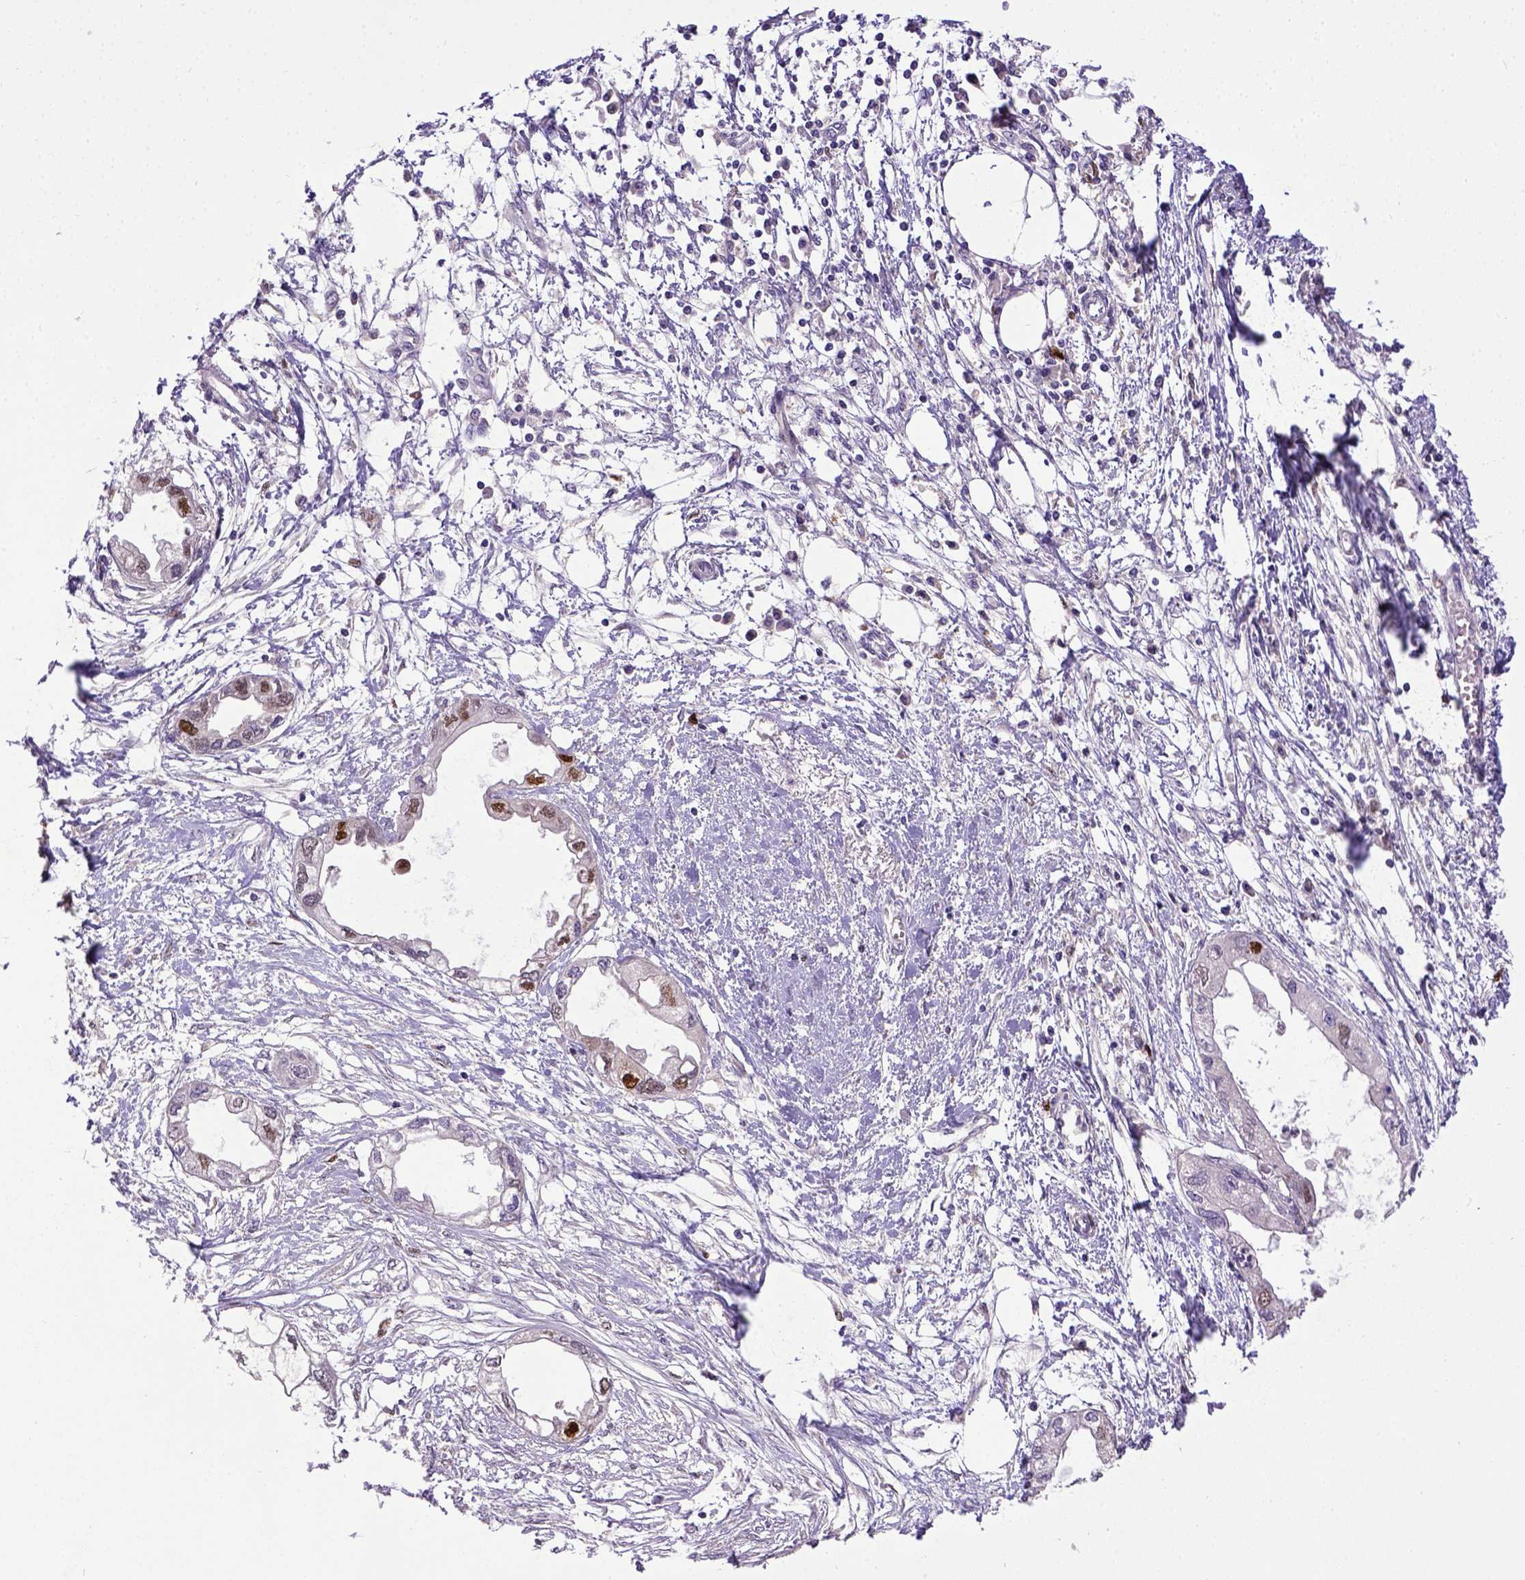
{"staining": {"intensity": "strong", "quantity": "25%-75%", "location": "nuclear"}, "tissue": "endometrial cancer", "cell_type": "Tumor cells", "image_type": "cancer", "snomed": [{"axis": "morphology", "description": "Adenocarcinoma, NOS"}, {"axis": "morphology", "description": "Adenocarcinoma, metastatic, NOS"}, {"axis": "topography", "description": "Adipose tissue"}, {"axis": "topography", "description": "Endometrium"}], "caption": "About 25%-75% of tumor cells in endometrial adenocarcinoma demonstrate strong nuclear protein positivity as visualized by brown immunohistochemical staining.", "gene": "CDKN1A", "patient": {"sex": "female", "age": 67}}